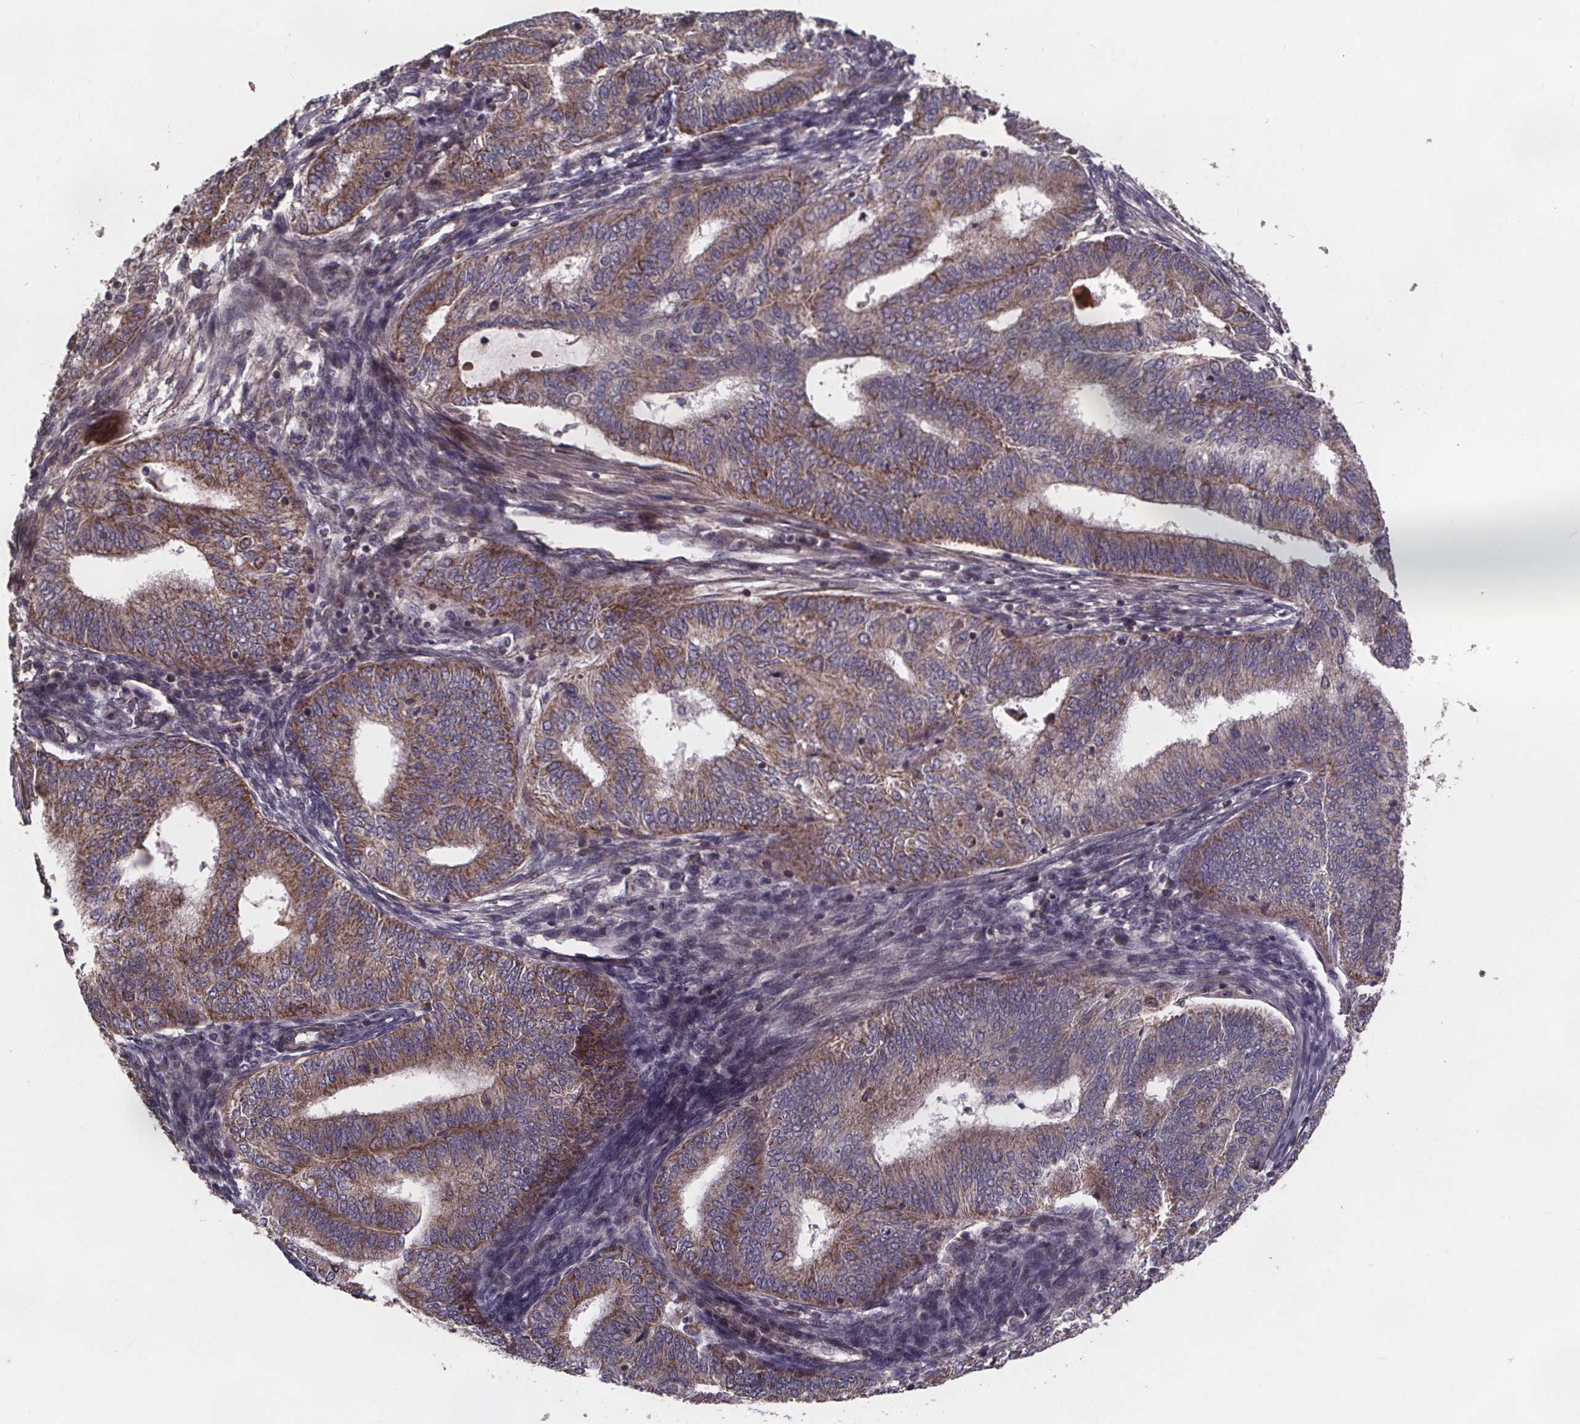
{"staining": {"intensity": "moderate", "quantity": "25%-75%", "location": "cytoplasmic/membranous"}, "tissue": "endometrial cancer", "cell_type": "Tumor cells", "image_type": "cancer", "snomed": [{"axis": "morphology", "description": "Adenocarcinoma, NOS"}, {"axis": "topography", "description": "Endometrium"}], "caption": "IHC histopathology image of endometrial cancer (adenocarcinoma) stained for a protein (brown), which demonstrates medium levels of moderate cytoplasmic/membranous positivity in approximately 25%-75% of tumor cells.", "gene": "YME1L1", "patient": {"sex": "female", "age": 62}}